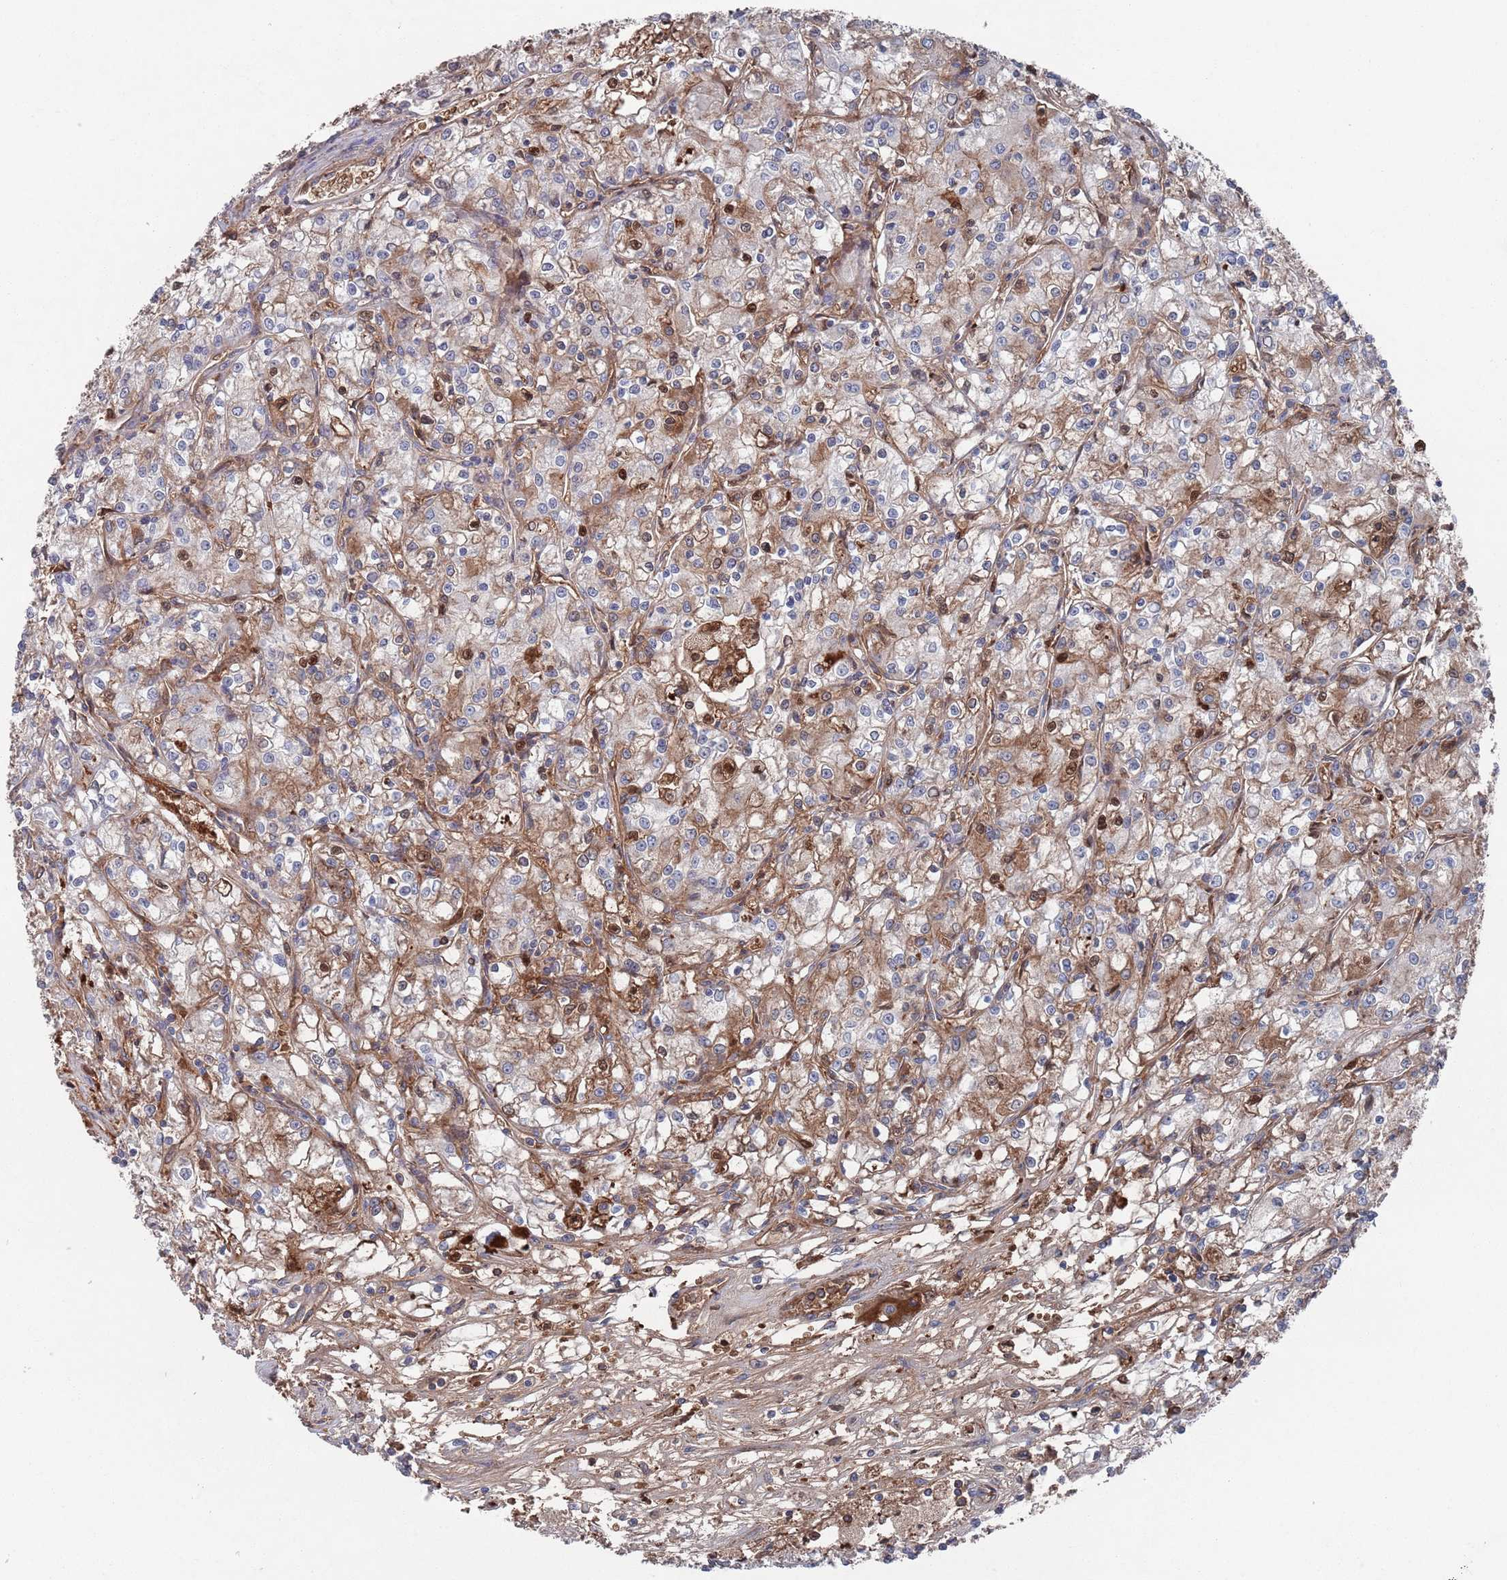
{"staining": {"intensity": "moderate", "quantity": "<25%", "location": "cytoplasmic/membranous"}, "tissue": "renal cancer", "cell_type": "Tumor cells", "image_type": "cancer", "snomed": [{"axis": "morphology", "description": "Adenocarcinoma, NOS"}, {"axis": "topography", "description": "Kidney"}], "caption": "Immunohistochemistry staining of renal adenocarcinoma, which reveals low levels of moderate cytoplasmic/membranous expression in approximately <25% of tumor cells indicating moderate cytoplasmic/membranous protein staining. The staining was performed using DAB (brown) for protein detection and nuclei were counterstained in hematoxylin (blue).", "gene": "PLEKHA4", "patient": {"sex": "female", "age": 59}}